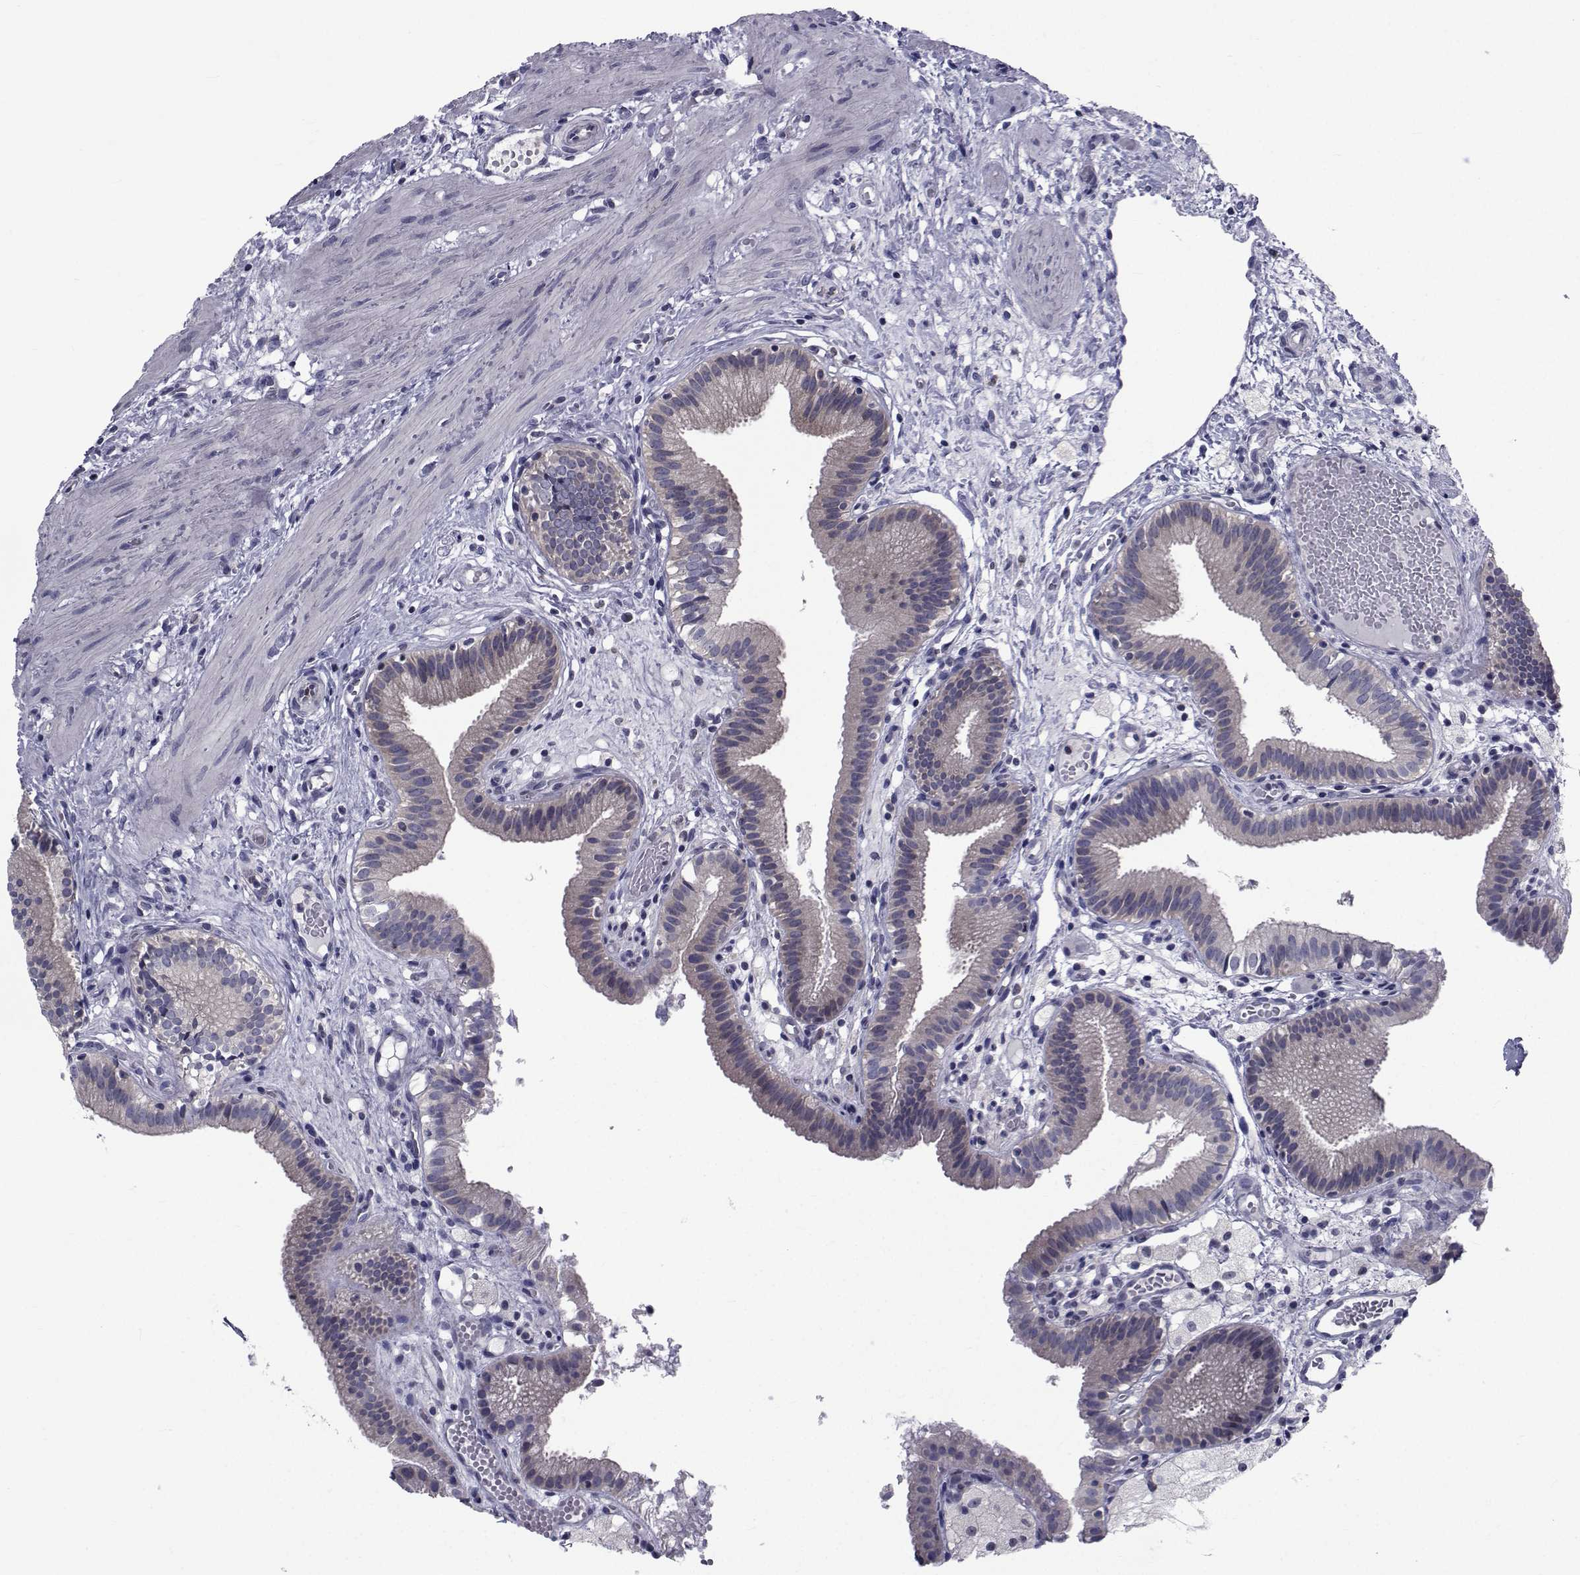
{"staining": {"intensity": "negative", "quantity": "none", "location": "none"}, "tissue": "gallbladder", "cell_type": "Glandular cells", "image_type": "normal", "snomed": [{"axis": "morphology", "description": "Normal tissue, NOS"}, {"axis": "topography", "description": "Gallbladder"}], "caption": "The image demonstrates no staining of glandular cells in normal gallbladder. The staining is performed using DAB brown chromogen with nuclei counter-stained in using hematoxylin.", "gene": "SLC30A10", "patient": {"sex": "female", "age": 24}}